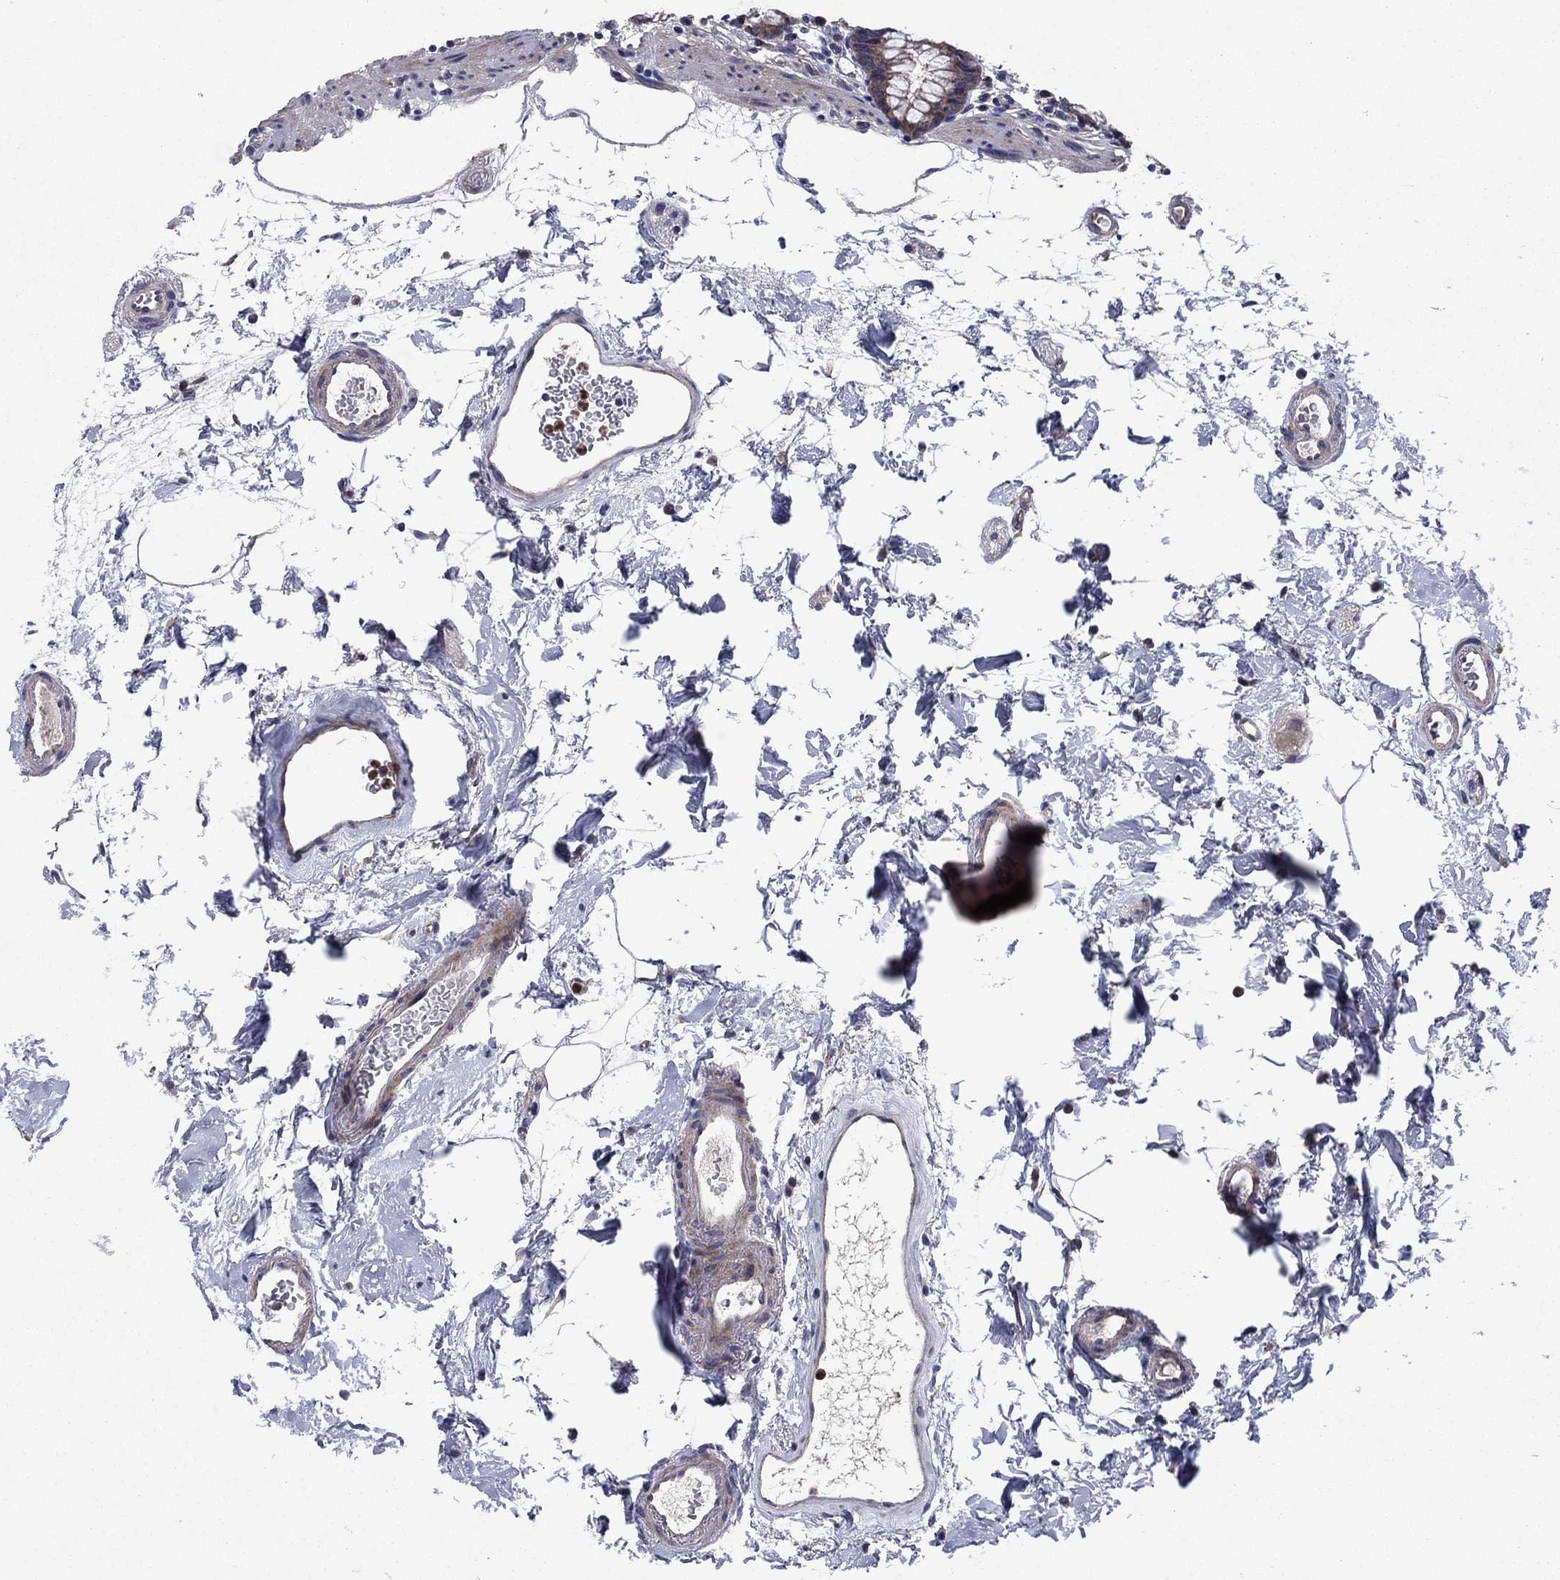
{"staining": {"intensity": "negative", "quantity": "none", "location": "none"}, "tissue": "colon", "cell_type": "Endothelial cells", "image_type": "normal", "snomed": [{"axis": "morphology", "description": "Normal tissue, NOS"}, {"axis": "topography", "description": "Colon"}], "caption": "An immunohistochemistry photomicrograph of unremarkable colon is shown. There is no staining in endothelial cells of colon.", "gene": "MSRB1", "patient": {"sex": "female", "age": 84}}